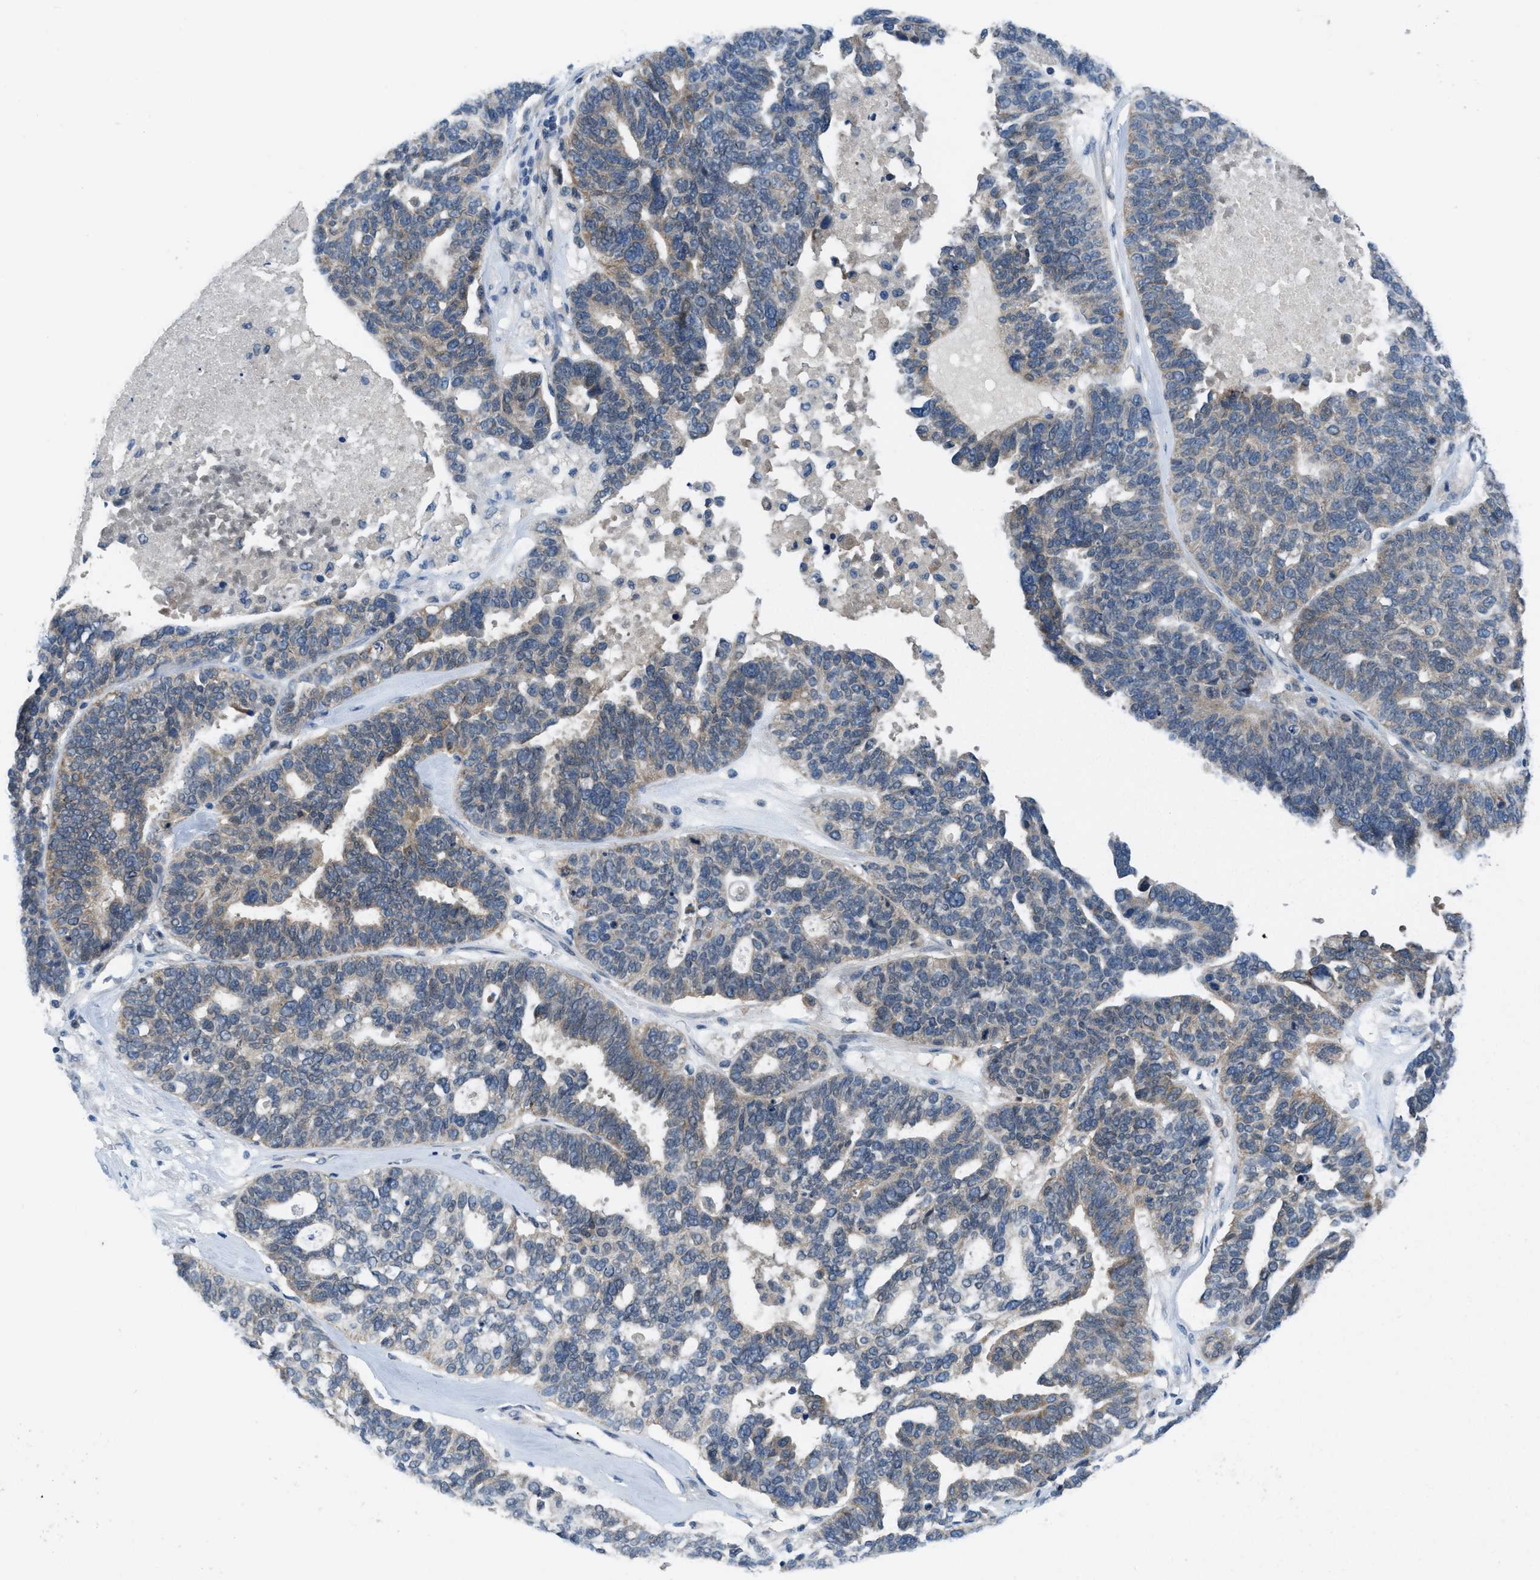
{"staining": {"intensity": "moderate", "quantity": "<25%", "location": "cytoplasmic/membranous"}, "tissue": "ovarian cancer", "cell_type": "Tumor cells", "image_type": "cancer", "snomed": [{"axis": "morphology", "description": "Cystadenocarcinoma, serous, NOS"}, {"axis": "topography", "description": "Ovary"}], "caption": "Tumor cells reveal low levels of moderate cytoplasmic/membranous positivity in approximately <25% of cells in human ovarian serous cystadenocarcinoma.", "gene": "BAZ2B", "patient": {"sex": "female", "age": 59}}